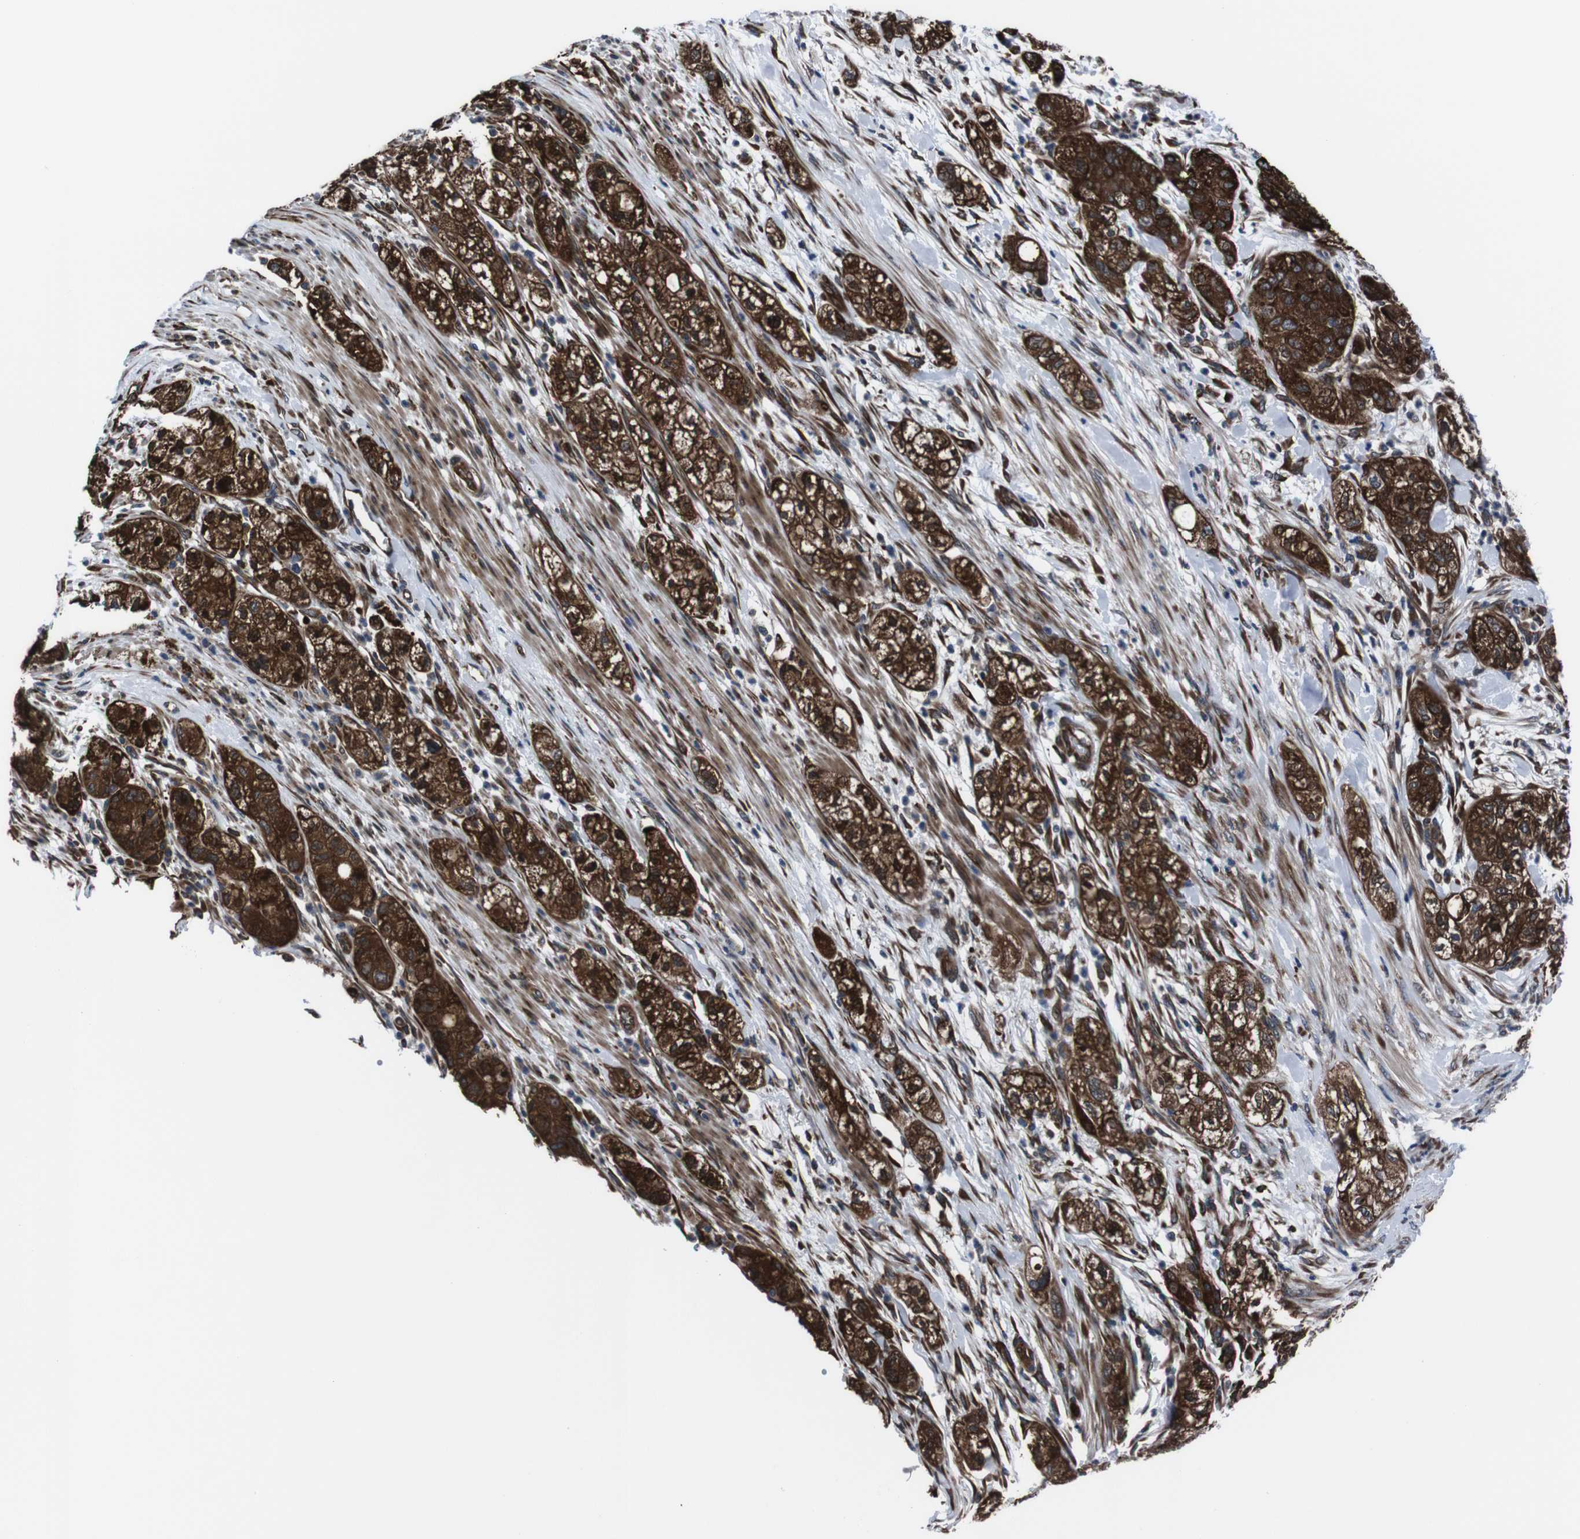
{"staining": {"intensity": "strong", "quantity": ">75%", "location": "cytoplasmic/membranous"}, "tissue": "pancreatic cancer", "cell_type": "Tumor cells", "image_type": "cancer", "snomed": [{"axis": "morphology", "description": "Adenocarcinoma, NOS"}, {"axis": "topography", "description": "Pancreas"}], "caption": "Human pancreatic adenocarcinoma stained with a brown dye shows strong cytoplasmic/membranous positive positivity in approximately >75% of tumor cells.", "gene": "EIF4A2", "patient": {"sex": "female", "age": 78}}